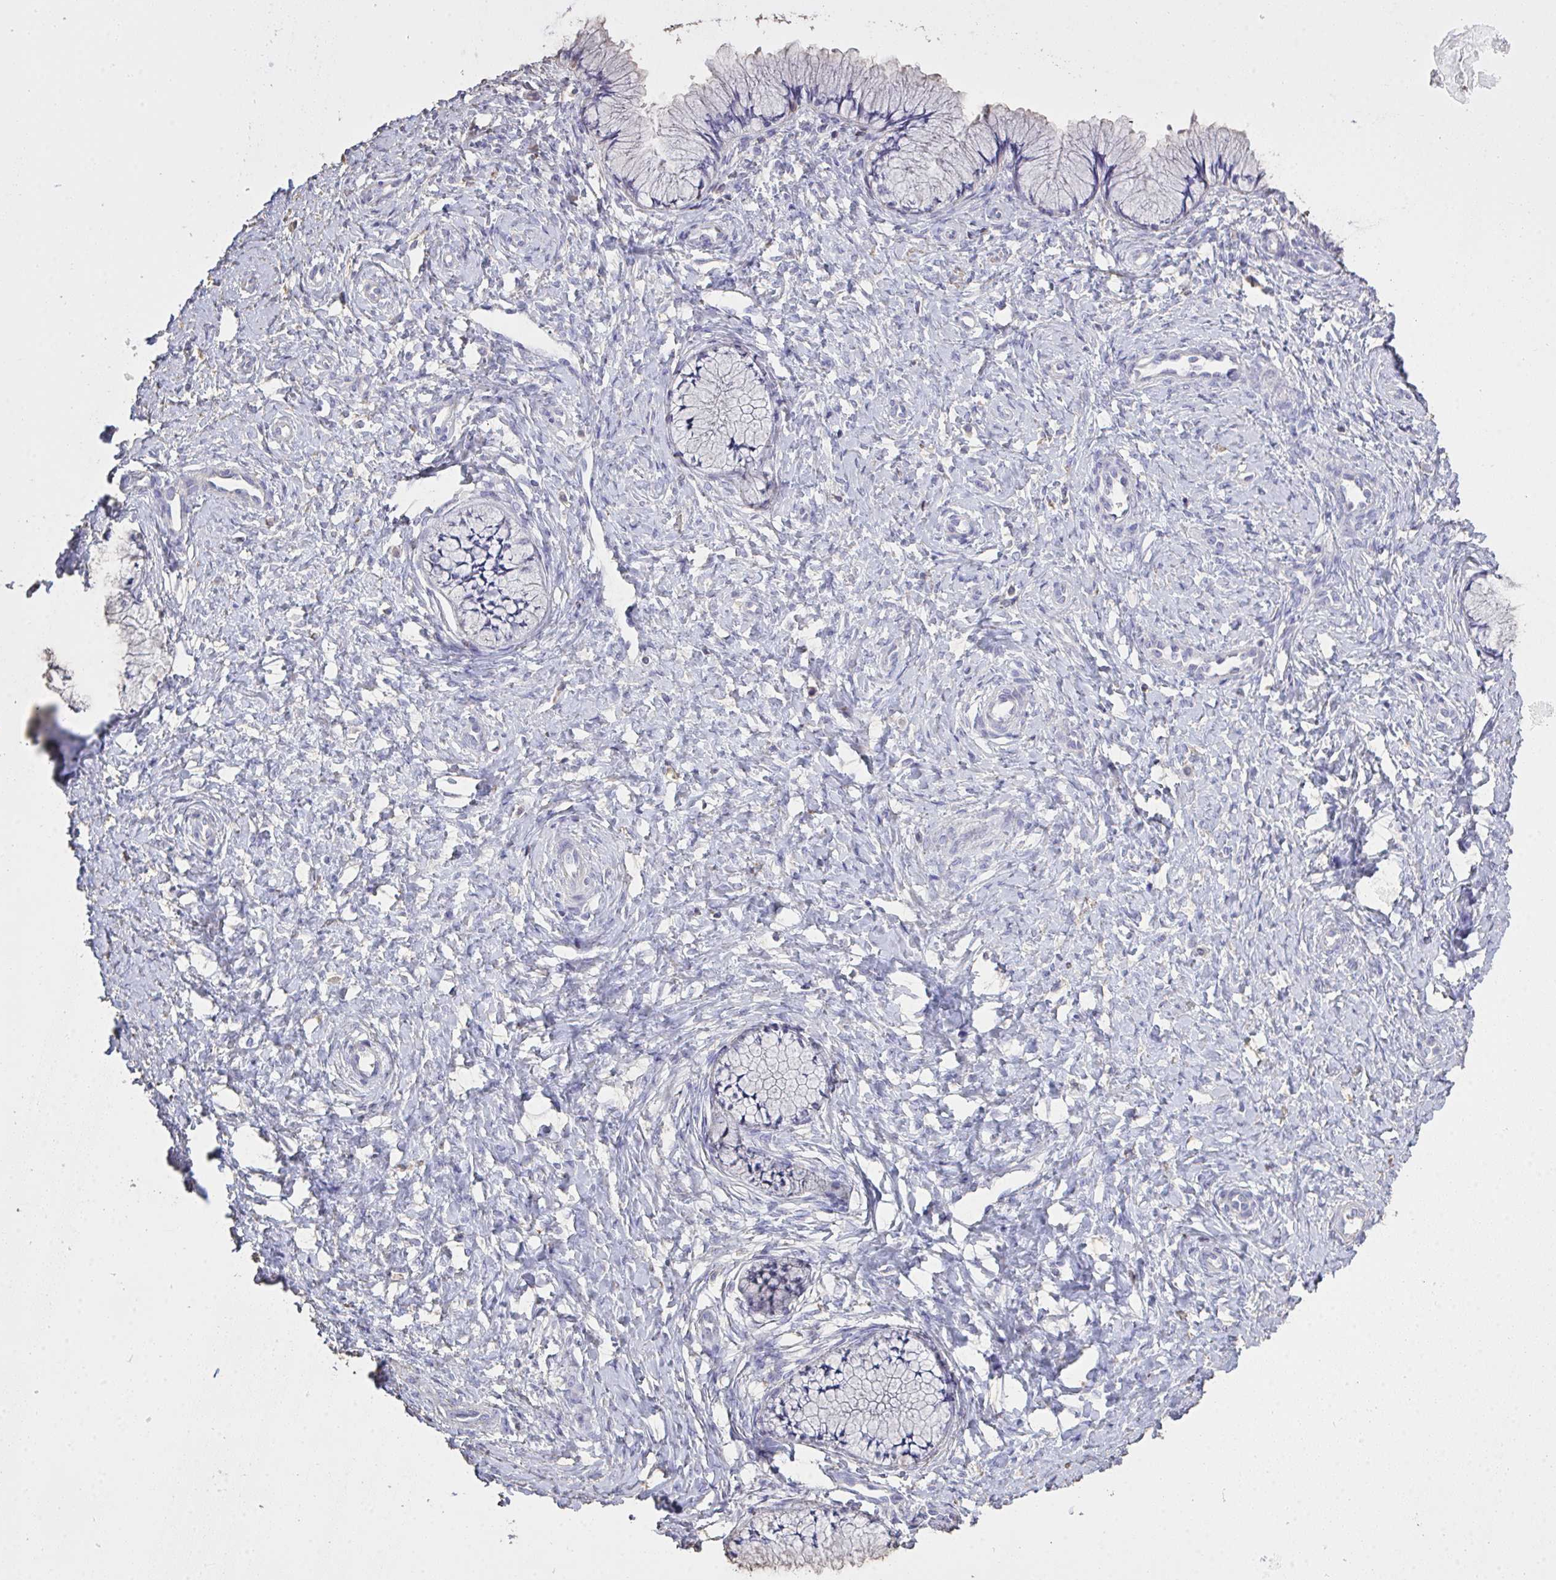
{"staining": {"intensity": "negative", "quantity": "none", "location": "none"}, "tissue": "cervix", "cell_type": "Glandular cells", "image_type": "normal", "snomed": [{"axis": "morphology", "description": "Normal tissue, NOS"}, {"axis": "topography", "description": "Cervix"}], "caption": "Glandular cells are negative for brown protein staining in normal cervix. The staining is performed using DAB (3,3'-diaminobenzidine) brown chromogen with nuclei counter-stained in using hematoxylin.", "gene": "IL23R", "patient": {"sex": "female", "age": 37}}